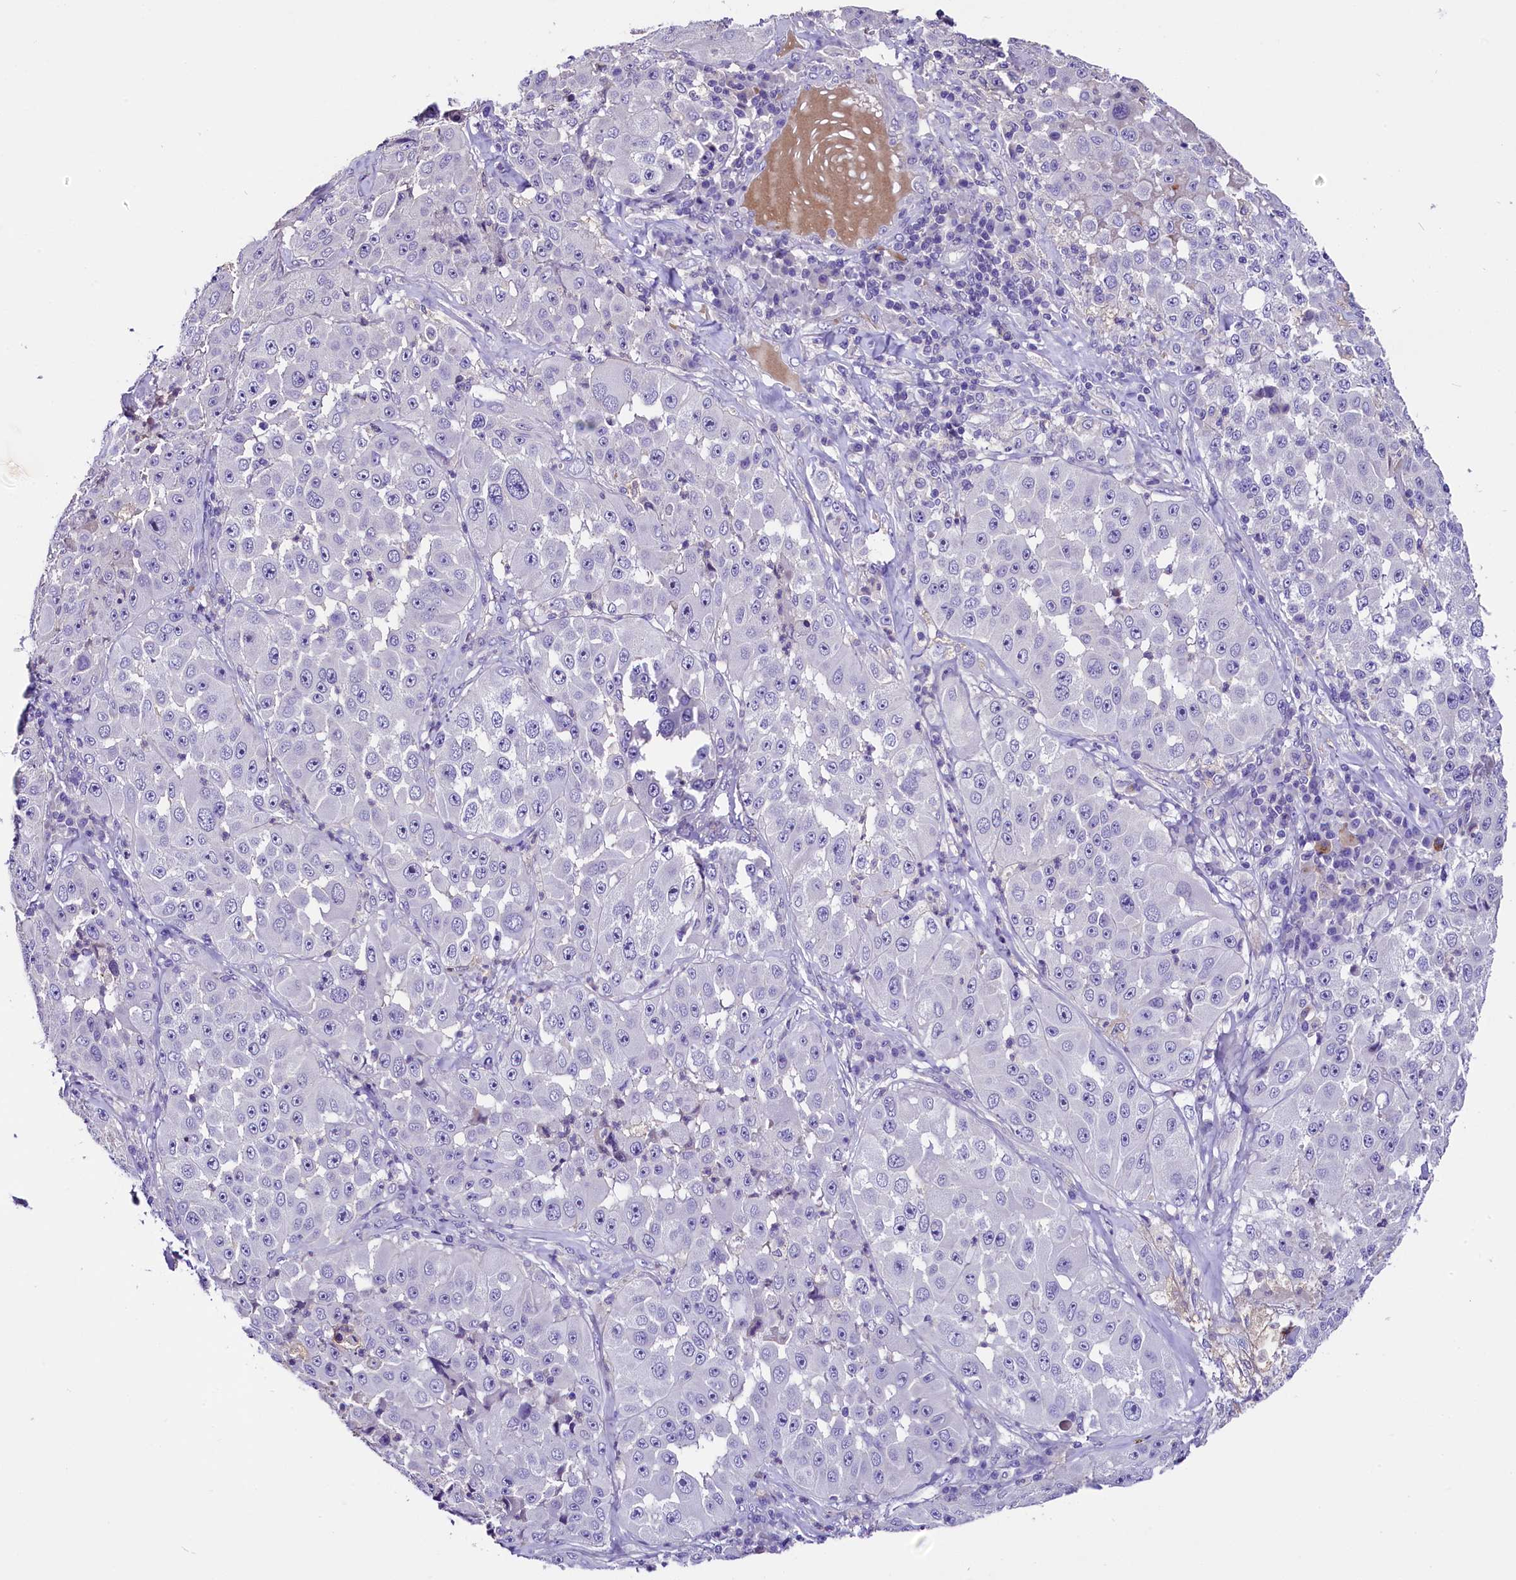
{"staining": {"intensity": "negative", "quantity": "none", "location": "none"}, "tissue": "melanoma", "cell_type": "Tumor cells", "image_type": "cancer", "snomed": [{"axis": "morphology", "description": "Malignant melanoma, Metastatic site"}, {"axis": "topography", "description": "Lymph node"}], "caption": "IHC photomicrograph of human melanoma stained for a protein (brown), which demonstrates no expression in tumor cells.", "gene": "MEX3B", "patient": {"sex": "male", "age": 62}}